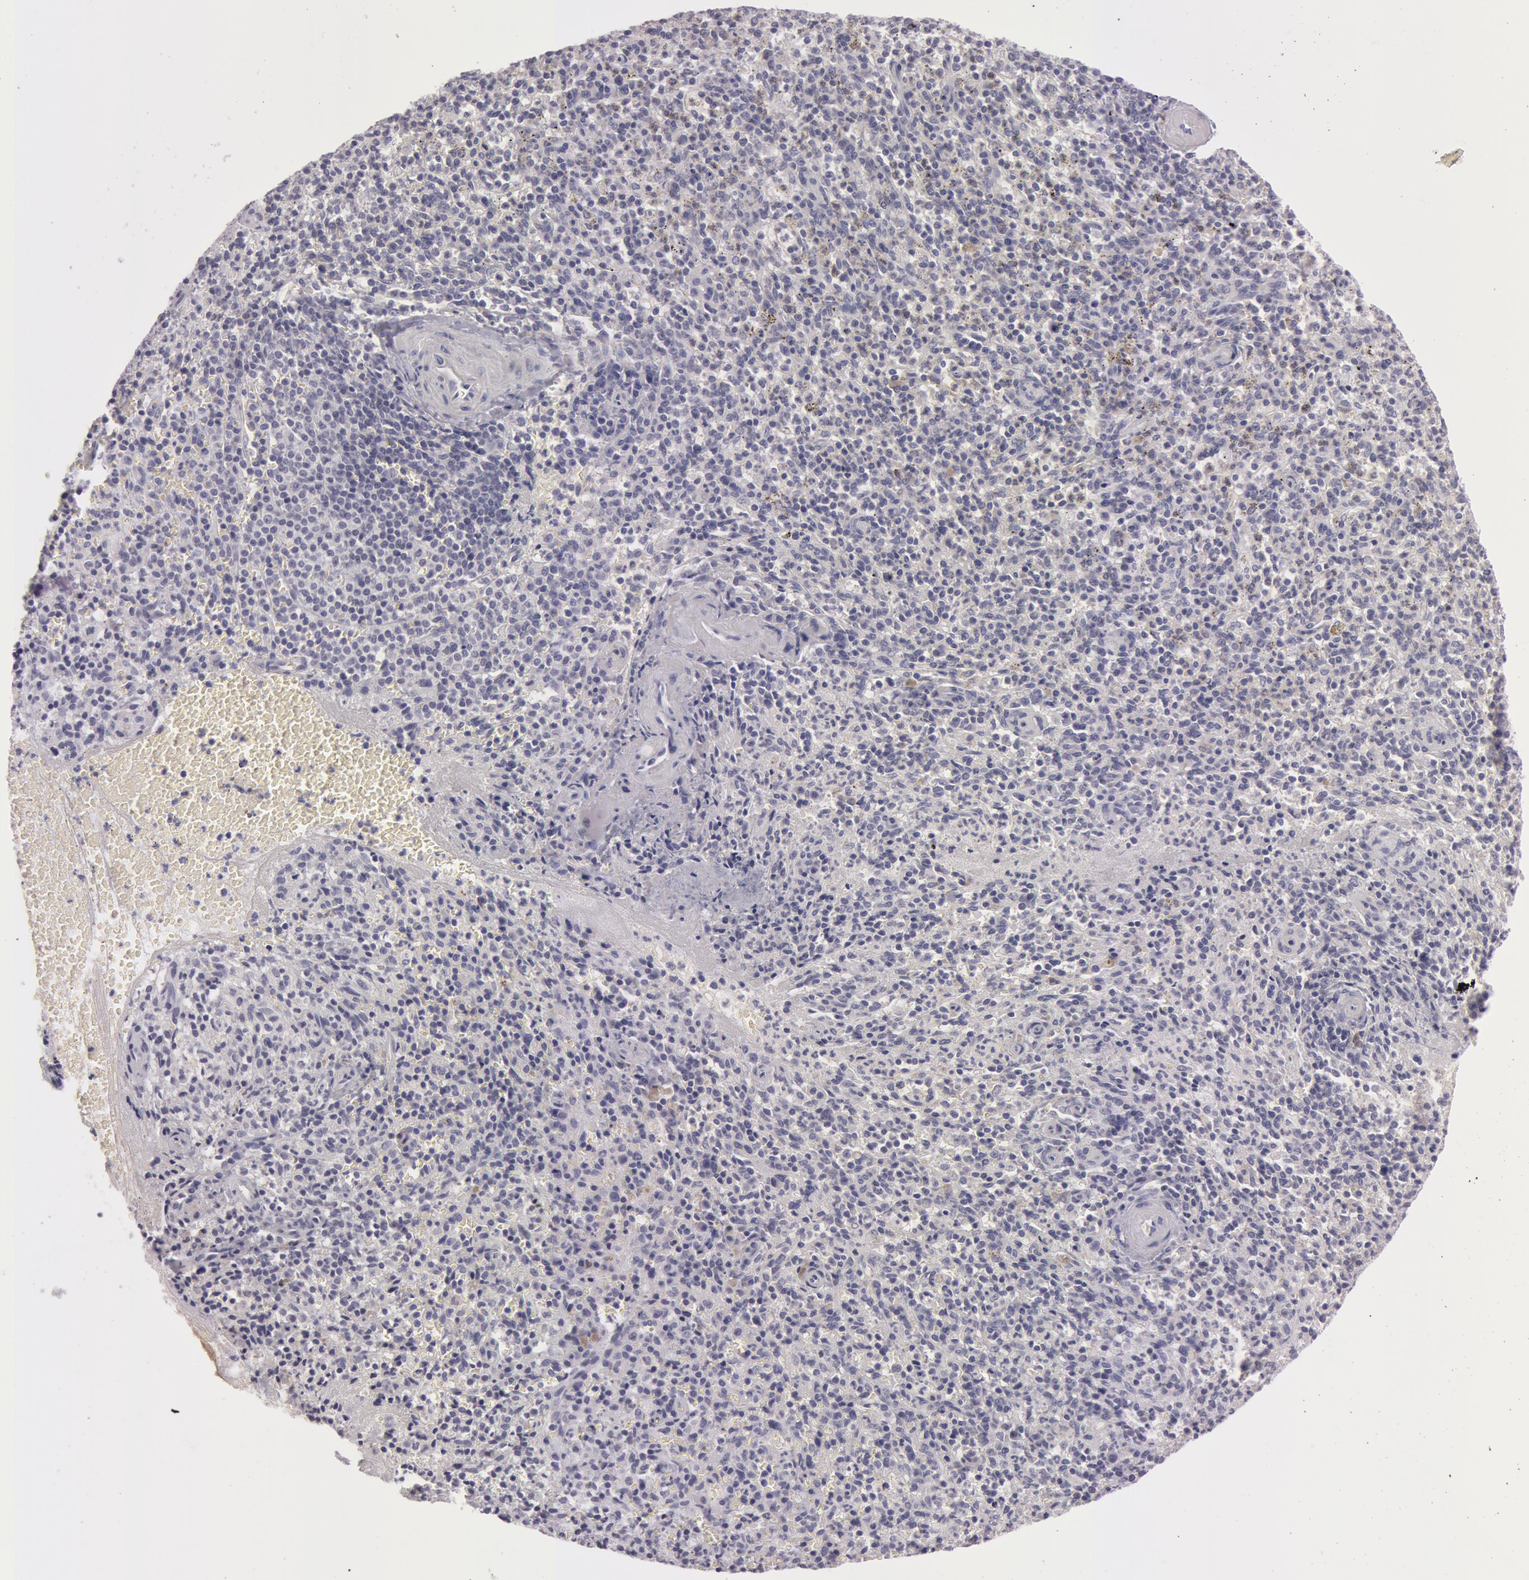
{"staining": {"intensity": "negative", "quantity": "none", "location": "none"}, "tissue": "spleen", "cell_type": "Cells in red pulp", "image_type": "normal", "snomed": [{"axis": "morphology", "description": "Normal tissue, NOS"}, {"axis": "topography", "description": "Spleen"}], "caption": "High magnification brightfield microscopy of benign spleen stained with DAB (brown) and counterstained with hematoxylin (blue): cells in red pulp show no significant staining. The staining was performed using DAB (3,3'-diaminobenzidine) to visualize the protein expression in brown, while the nuclei were stained in blue with hematoxylin (Magnification: 20x).", "gene": "IL1RN", "patient": {"sex": "male", "age": 72}}